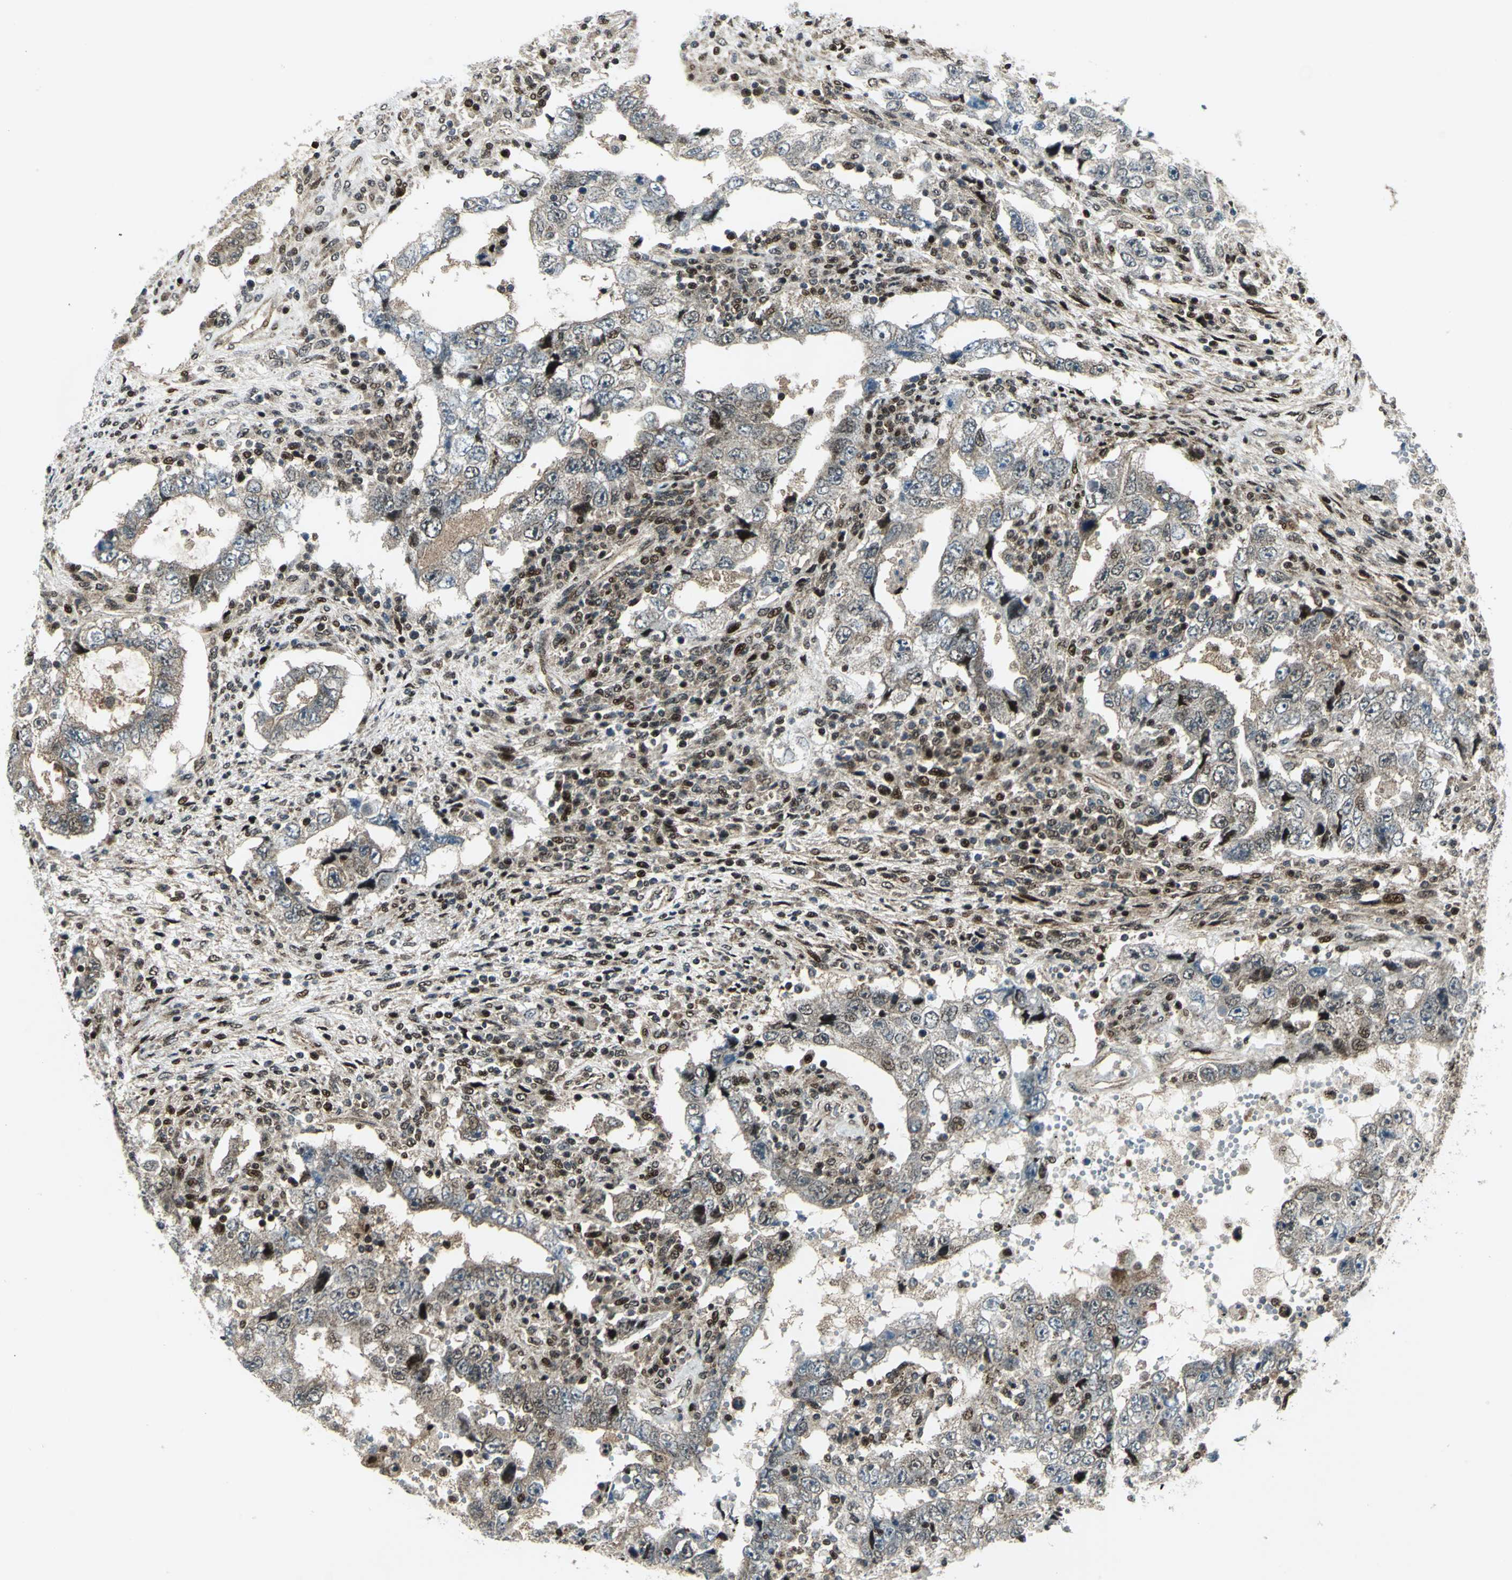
{"staining": {"intensity": "moderate", "quantity": ">75%", "location": "cytoplasmic/membranous,nuclear"}, "tissue": "testis cancer", "cell_type": "Tumor cells", "image_type": "cancer", "snomed": [{"axis": "morphology", "description": "Carcinoma, Embryonal, NOS"}, {"axis": "topography", "description": "Testis"}], "caption": "Moderate cytoplasmic/membranous and nuclear protein staining is identified in about >75% of tumor cells in testis cancer (embryonal carcinoma).", "gene": "COPS5", "patient": {"sex": "male", "age": 26}}